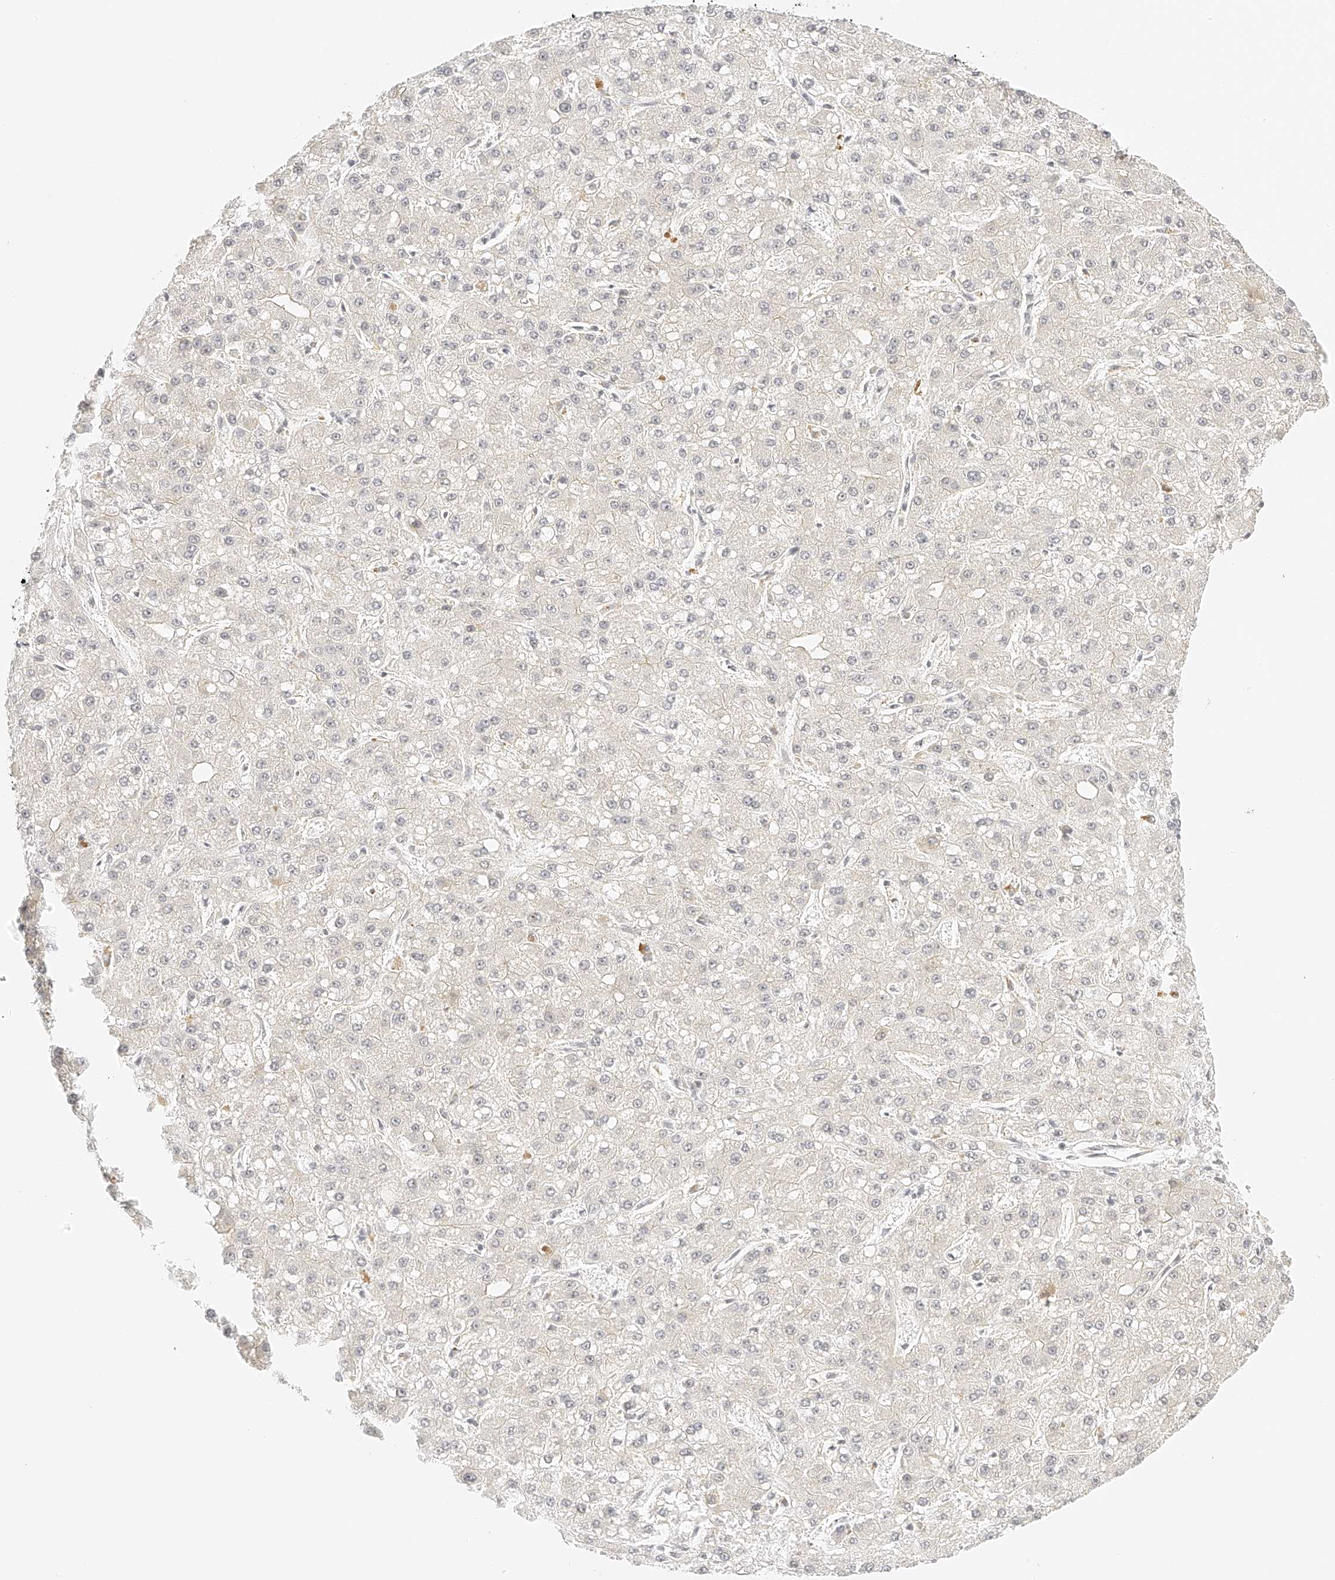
{"staining": {"intensity": "negative", "quantity": "none", "location": "none"}, "tissue": "liver cancer", "cell_type": "Tumor cells", "image_type": "cancer", "snomed": [{"axis": "morphology", "description": "Carcinoma, Hepatocellular, NOS"}, {"axis": "topography", "description": "Liver"}], "caption": "Immunohistochemical staining of human liver cancer (hepatocellular carcinoma) demonstrates no significant staining in tumor cells.", "gene": "ZFP69", "patient": {"sex": "male", "age": 67}}